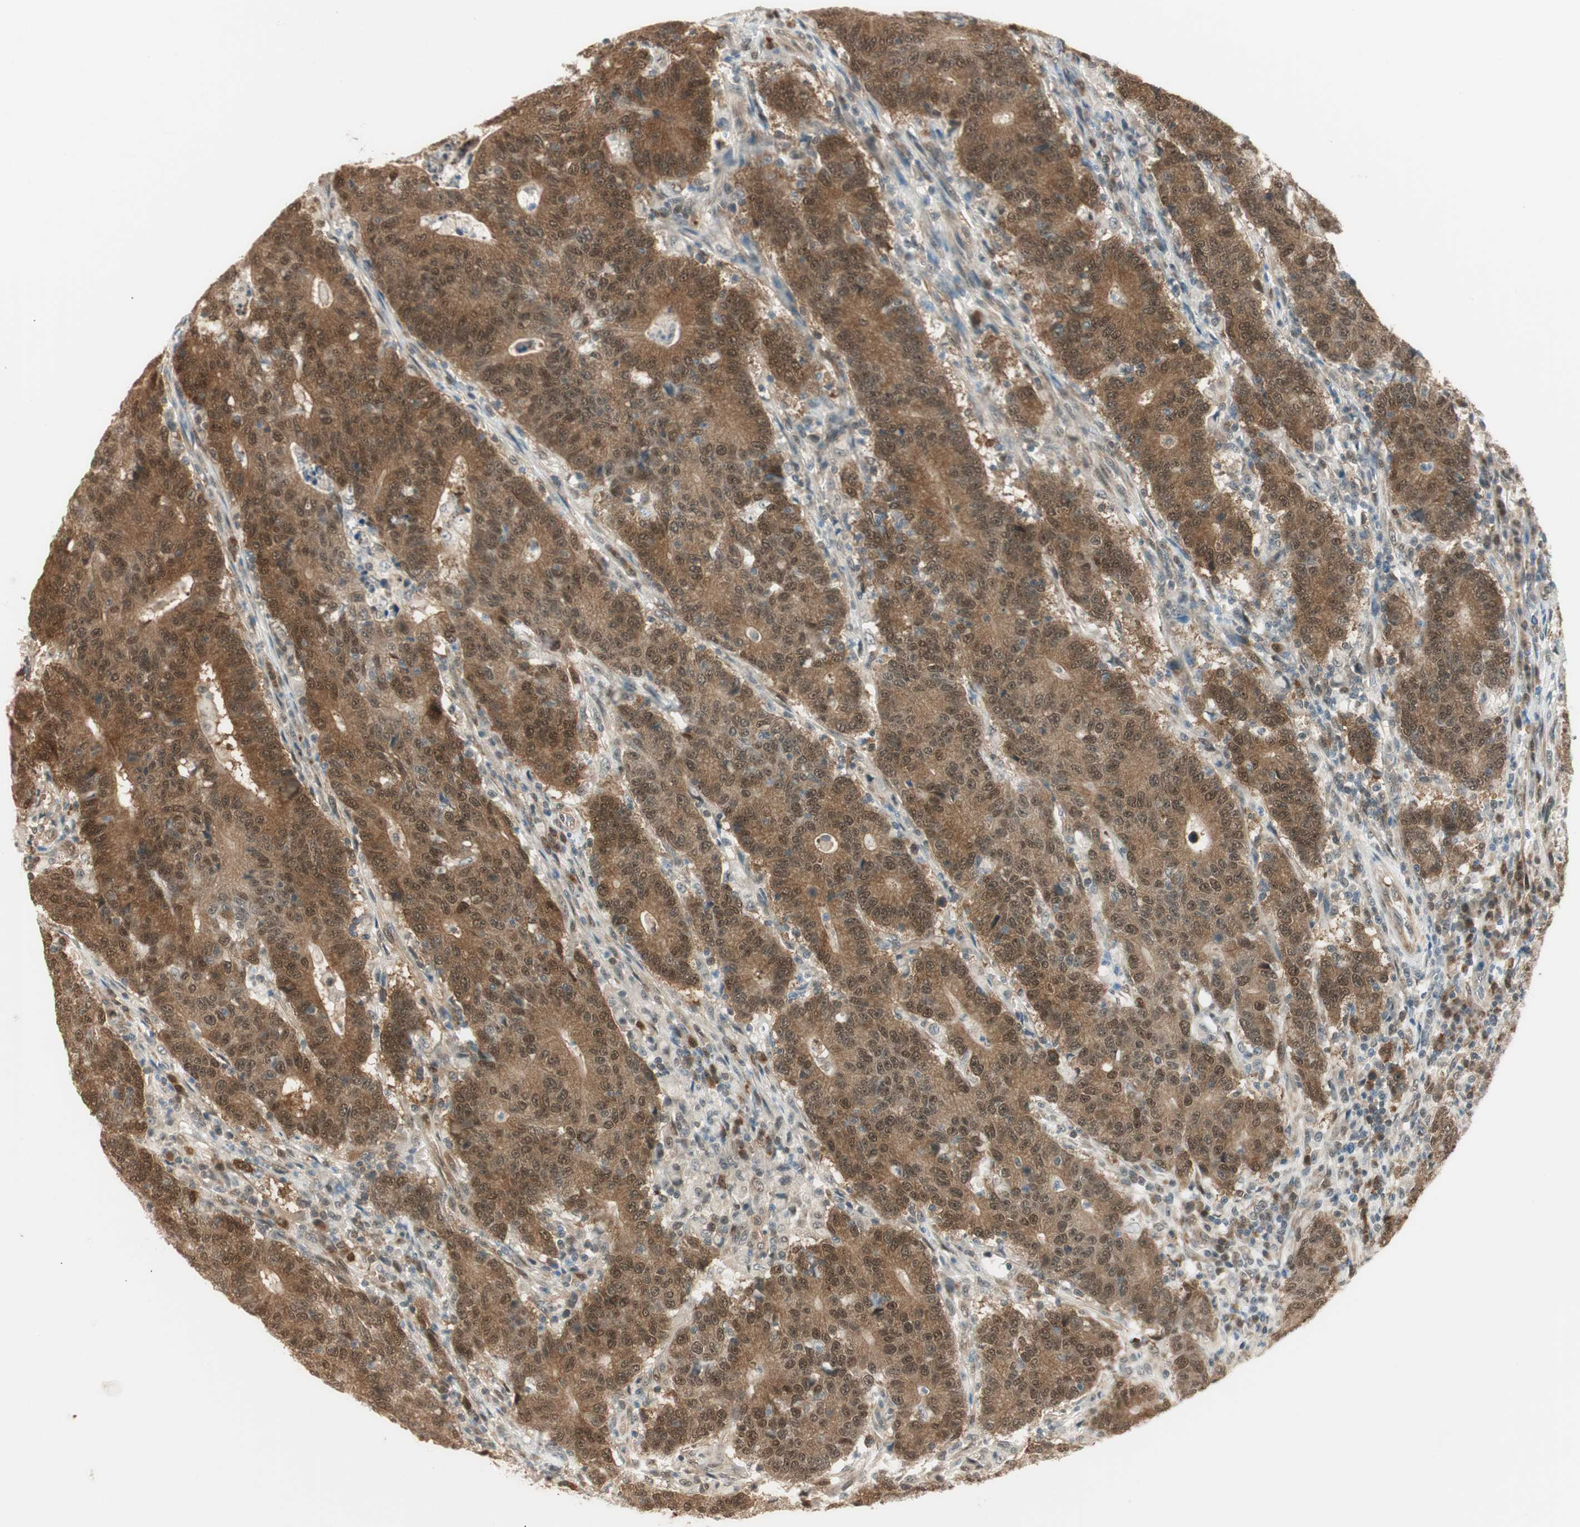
{"staining": {"intensity": "weak", "quantity": ">75%", "location": "cytoplasmic/membranous"}, "tissue": "colorectal cancer", "cell_type": "Tumor cells", "image_type": "cancer", "snomed": [{"axis": "morphology", "description": "Normal tissue, NOS"}, {"axis": "morphology", "description": "Adenocarcinoma, NOS"}, {"axis": "topography", "description": "Colon"}], "caption": "Colorectal adenocarcinoma was stained to show a protein in brown. There is low levels of weak cytoplasmic/membranous staining in approximately >75% of tumor cells.", "gene": "IPO5", "patient": {"sex": "female", "age": 75}}